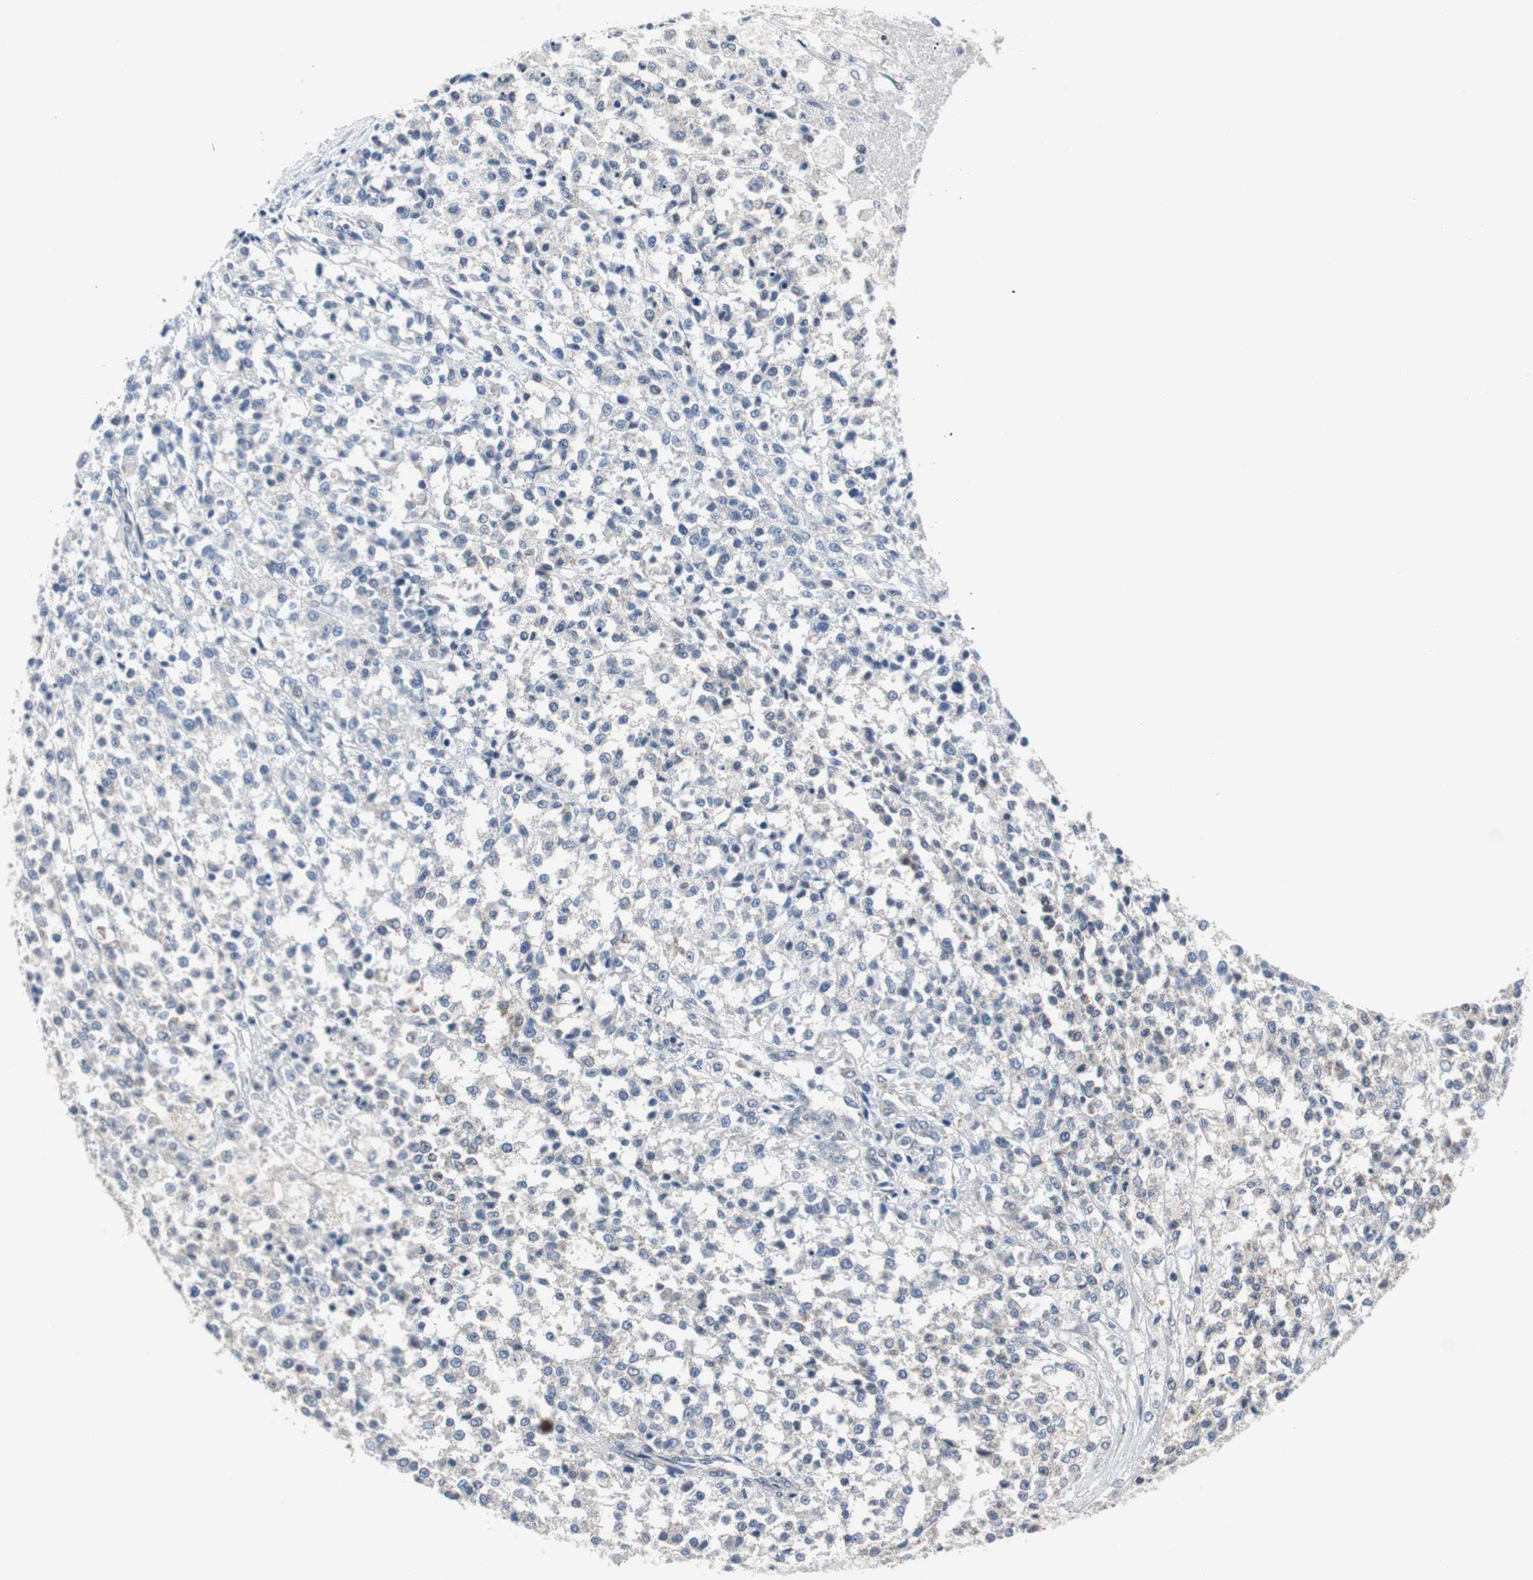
{"staining": {"intensity": "negative", "quantity": "none", "location": "none"}, "tissue": "testis cancer", "cell_type": "Tumor cells", "image_type": "cancer", "snomed": [{"axis": "morphology", "description": "Seminoma, NOS"}, {"axis": "topography", "description": "Testis"}], "caption": "High magnification brightfield microscopy of testis seminoma stained with DAB (3,3'-diaminobenzidine) (brown) and counterstained with hematoxylin (blue): tumor cells show no significant staining. (DAB immunohistochemistry with hematoxylin counter stain).", "gene": "TP63", "patient": {"sex": "male", "age": 59}}